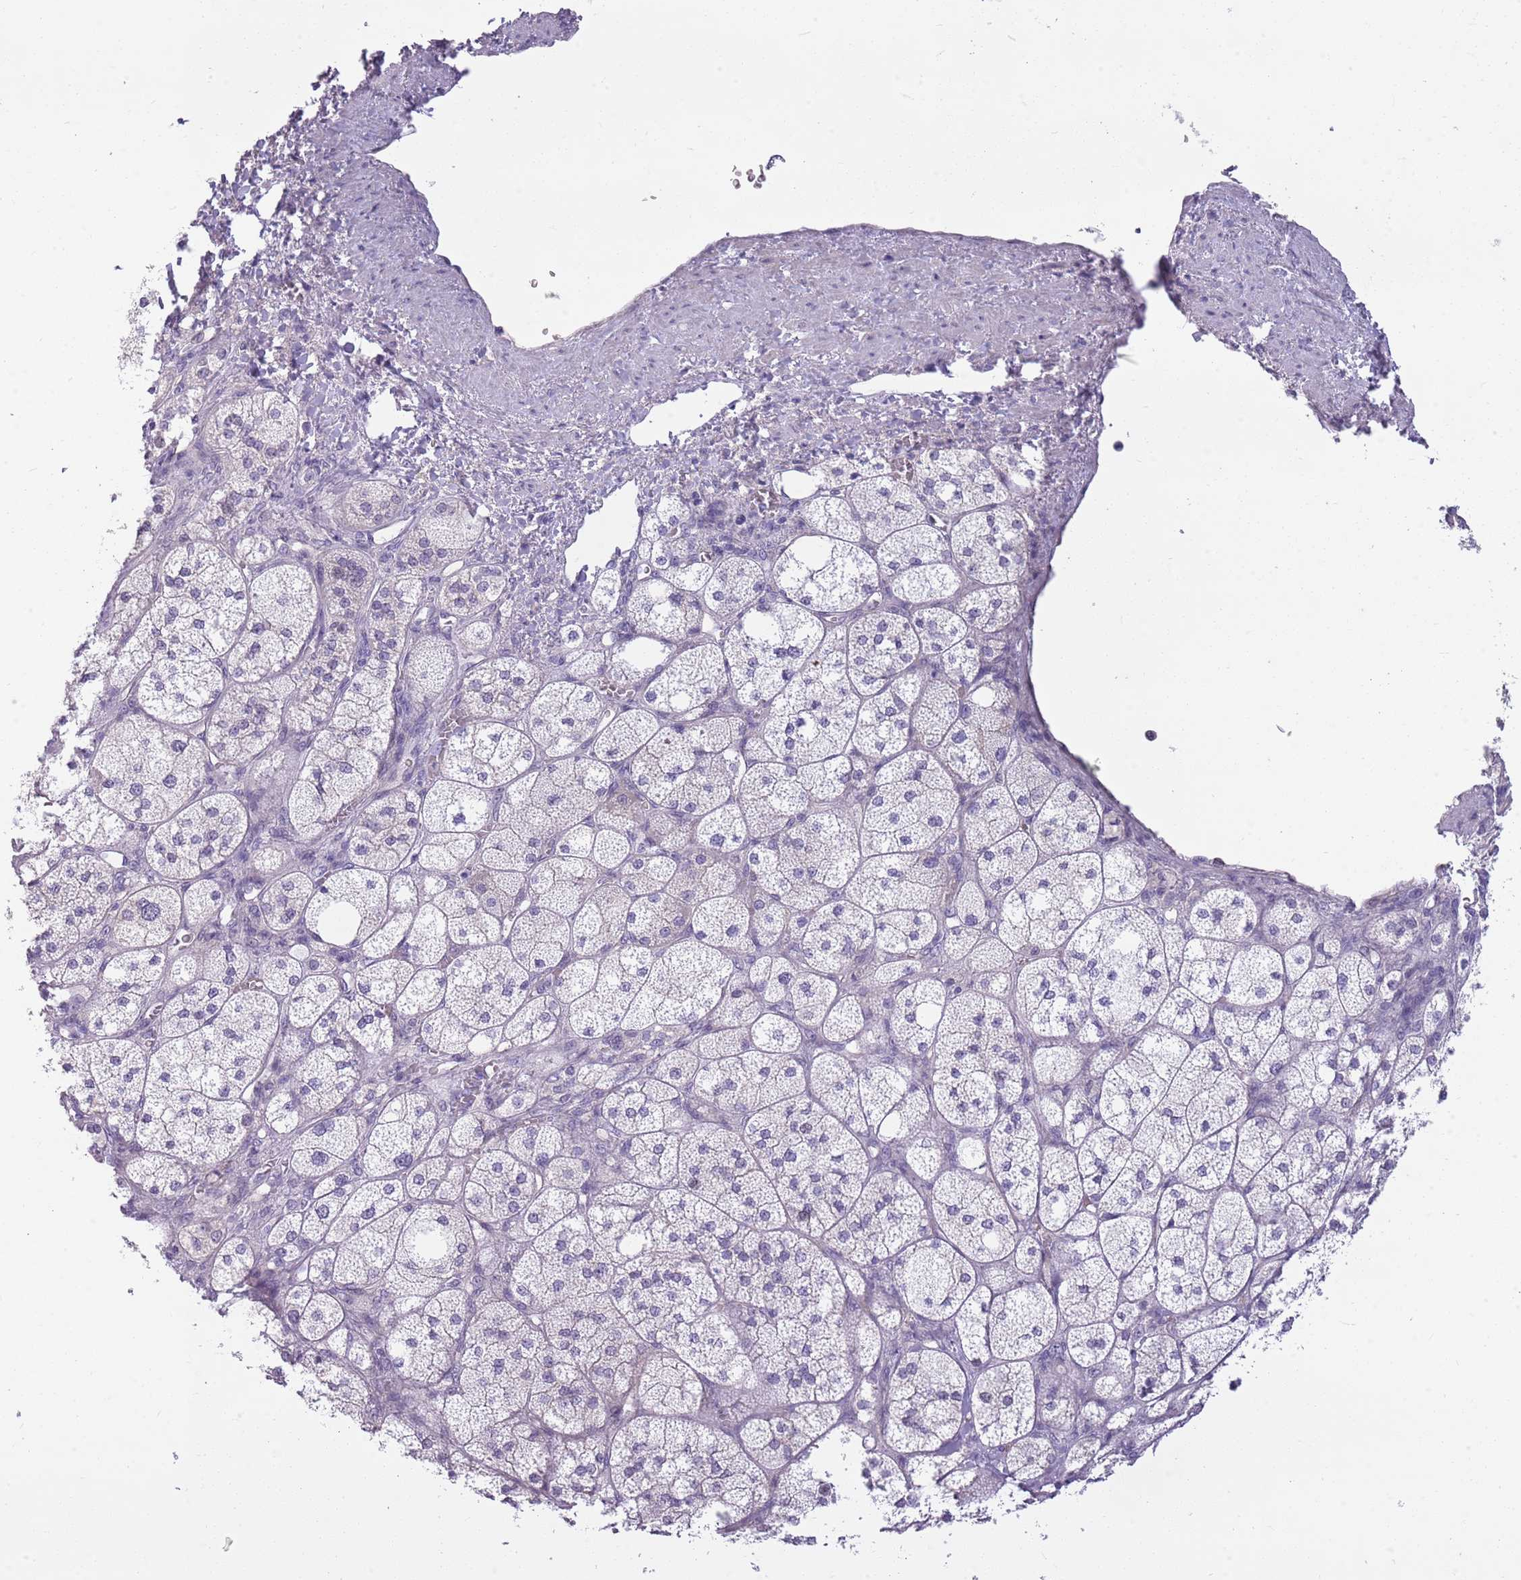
{"staining": {"intensity": "negative", "quantity": "none", "location": "none"}, "tissue": "adrenal gland", "cell_type": "Glandular cells", "image_type": "normal", "snomed": [{"axis": "morphology", "description": "Normal tissue, NOS"}, {"axis": "topography", "description": "Adrenal gland"}], "caption": "Protein analysis of normal adrenal gland shows no significant staining in glandular cells.", "gene": "PARP8", "patient": {"sex": "male", "age": 61}}